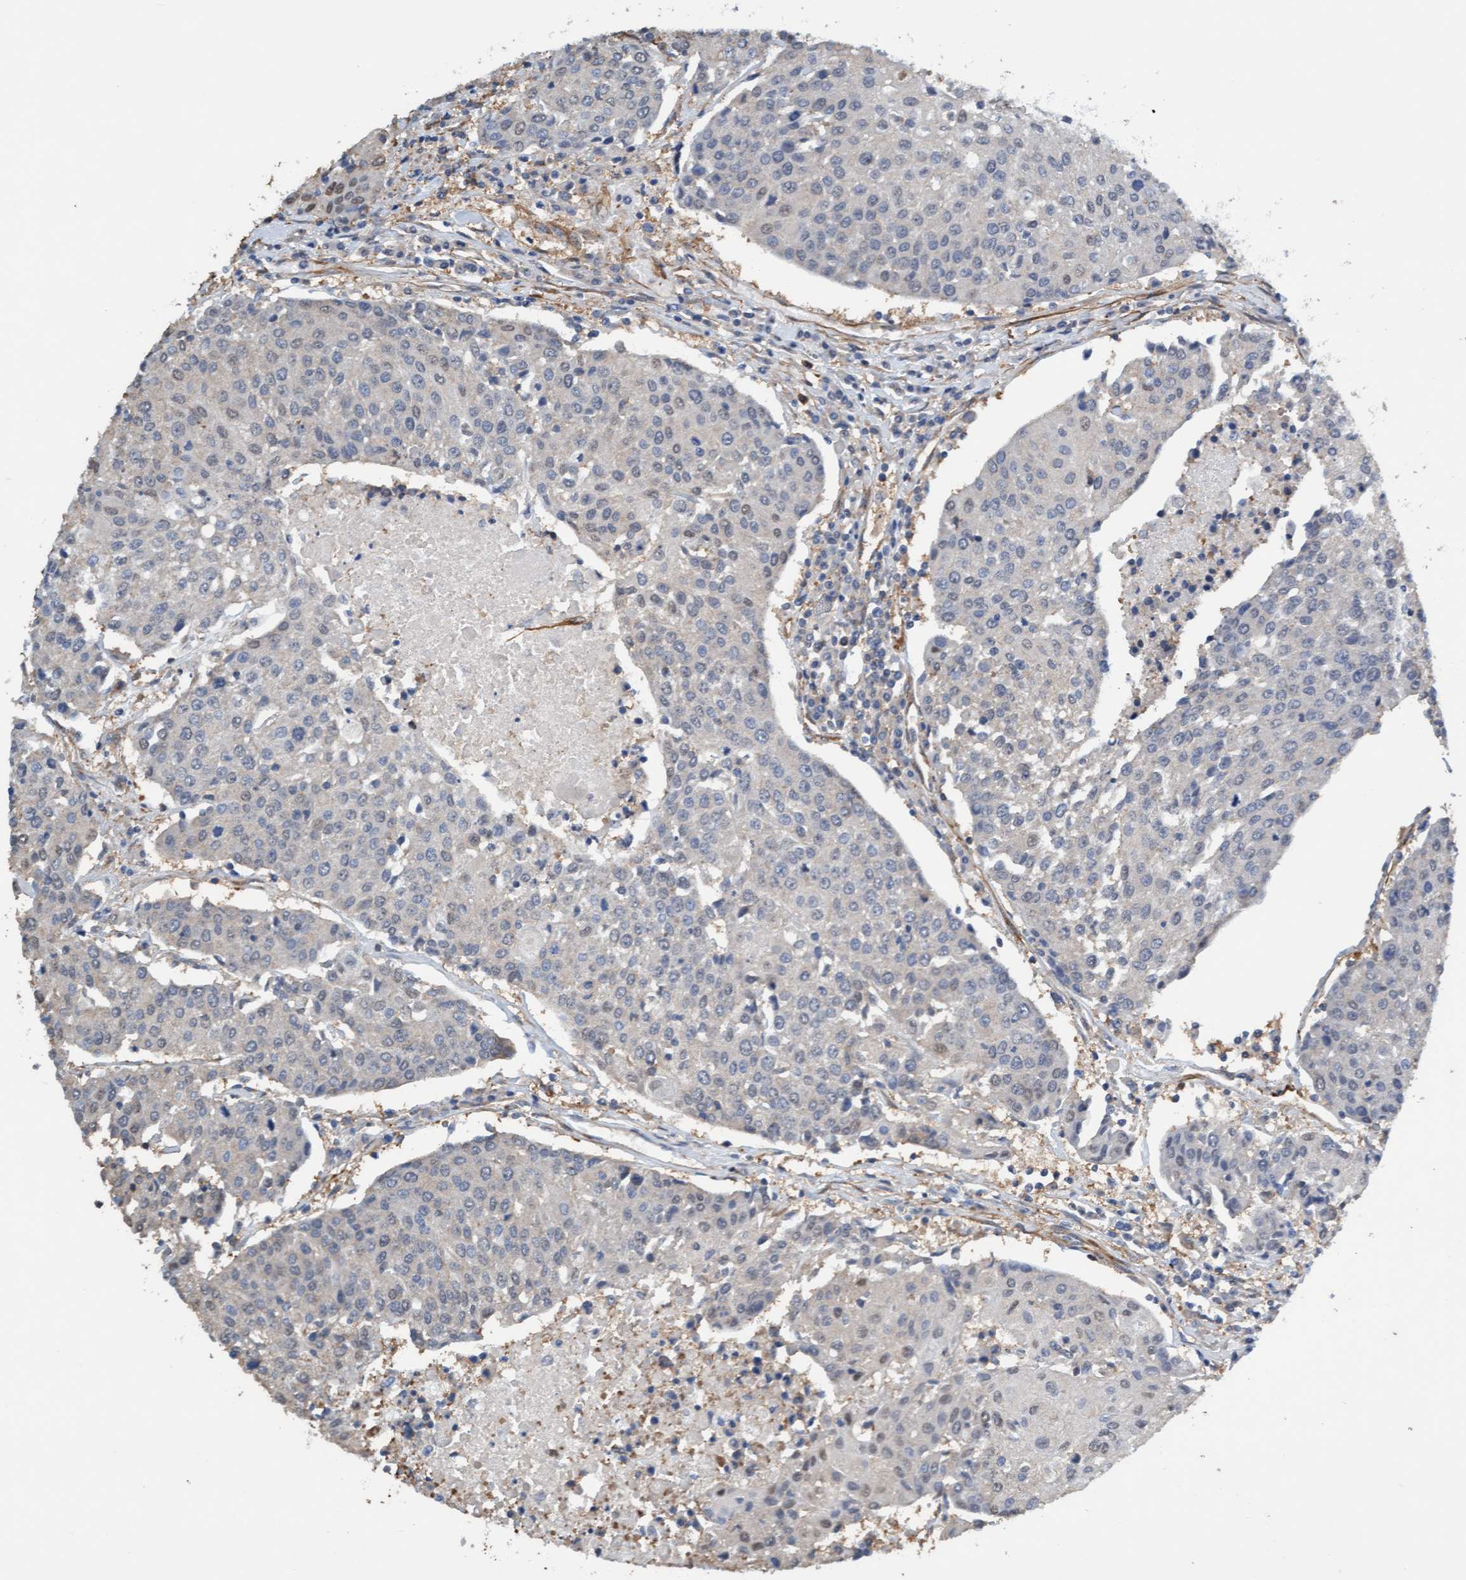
{"staining": {"intensity": "negative", "quantity": "none", "location": "none"}, "tissue": "urothelial cancer", "cell_type": "Tumor cells", "image_type": "cancer", "snomed": [{"axis": "morphology", "description": "Urothelial carcinoma, High grade"}, {"axis": "topography", "description": "Urinary bladder"}], "caption": "Micrograph shows no significant protein expression in tumor cells of urothelial carcinoma (high-grade). (IHC, brightfield microscopy, high magnification).", "gene": "FMNL3", "patient": {"sex": "female", "age": 85}}